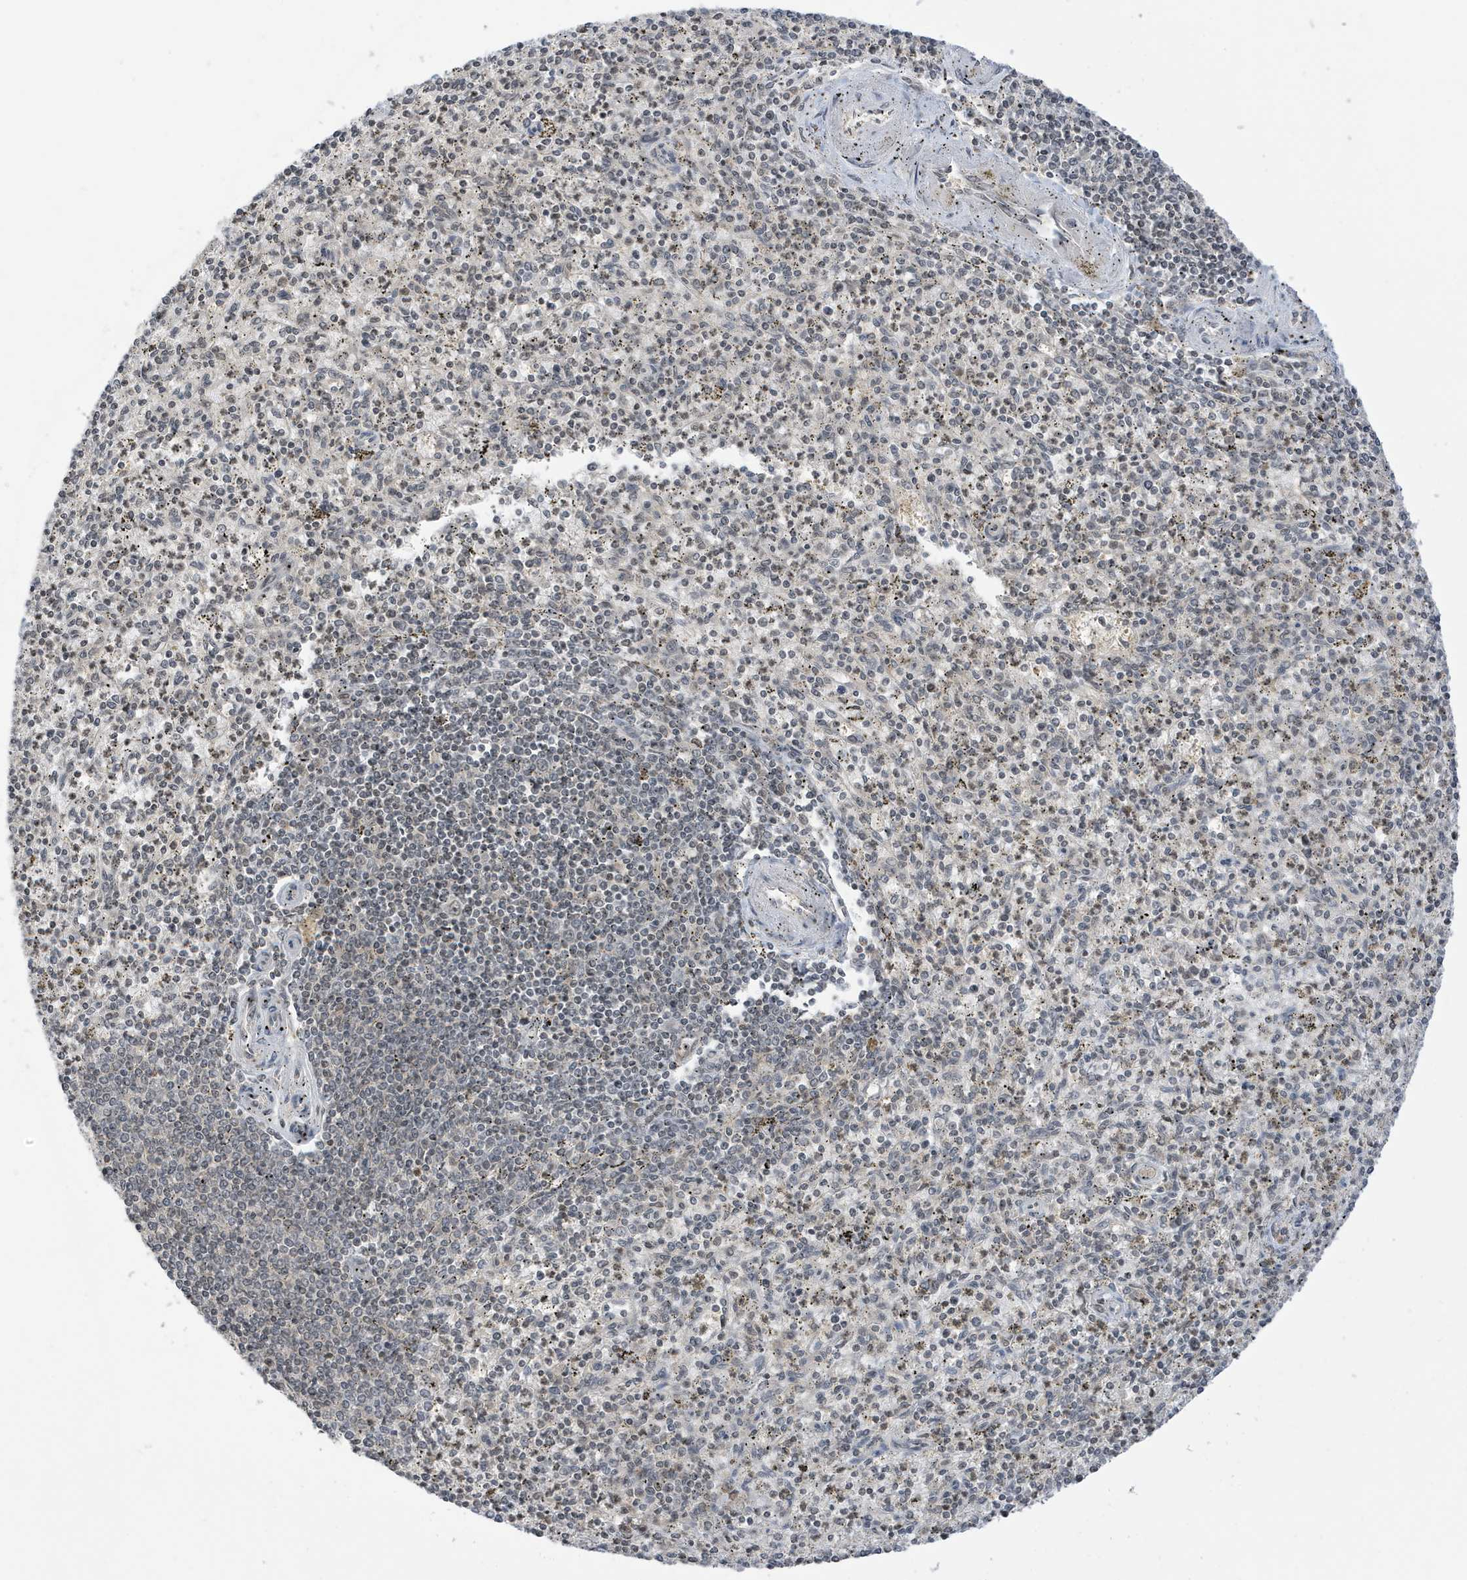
{"staining": {"intensity": "weak", "quantity": "25%-75%", "location": "nuclear"}, "tissue": "spleen", "cell_type": "Cells in red pulp", "image_type": "normal", "snomed": [{"axis": "morphology", "description": "Normal tissue, NOS"}, {"axis": "topography", "description": "Spleen"}], "caption": "Cells in red pulp exhibit low levels of weak nuclear staining in approximately 25%-75% of cells in normal spleen.", "gene": "TAB3", "patient": {"sex": "male", "age": 72}}